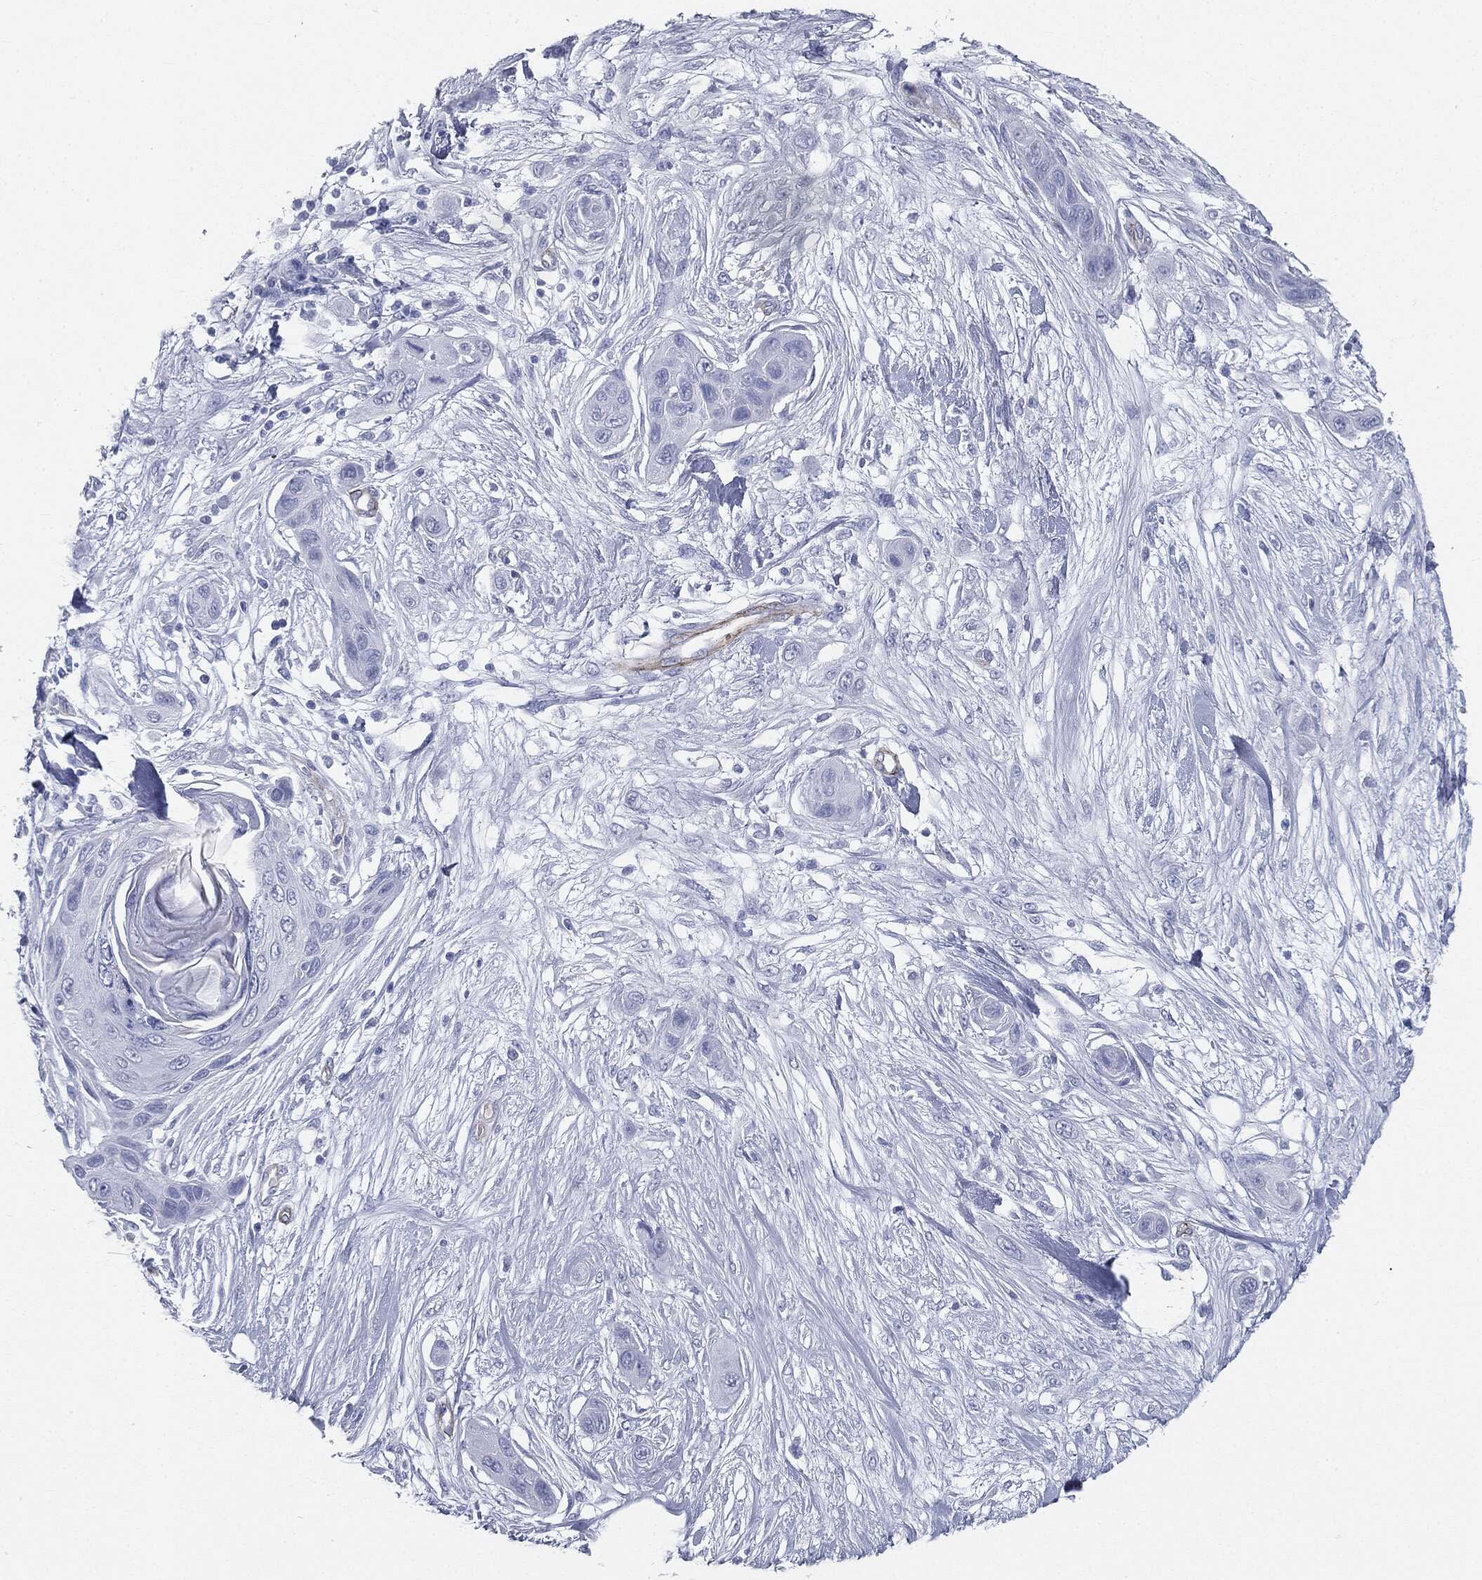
{"staining": {"intensity": "negative", "quantity": "none", "location": "none"}, "tissue": "skin cancer", "cell_type": "Tumor cells", "image_type": "cancer", "snomed": [{"axis": "morphology", "description": "Squamous cell carcinoma, NOS"}, {"axis": "topography", "description": "Skin"}], "caption": "Immunohistochemical staining of squamous cell carcinoma (skin) reveals no significant staining in tumor cells. Nuclei are stained in blue.", "gene": "MUC5AC", "patient": {"sex": "male", "age": 79}}